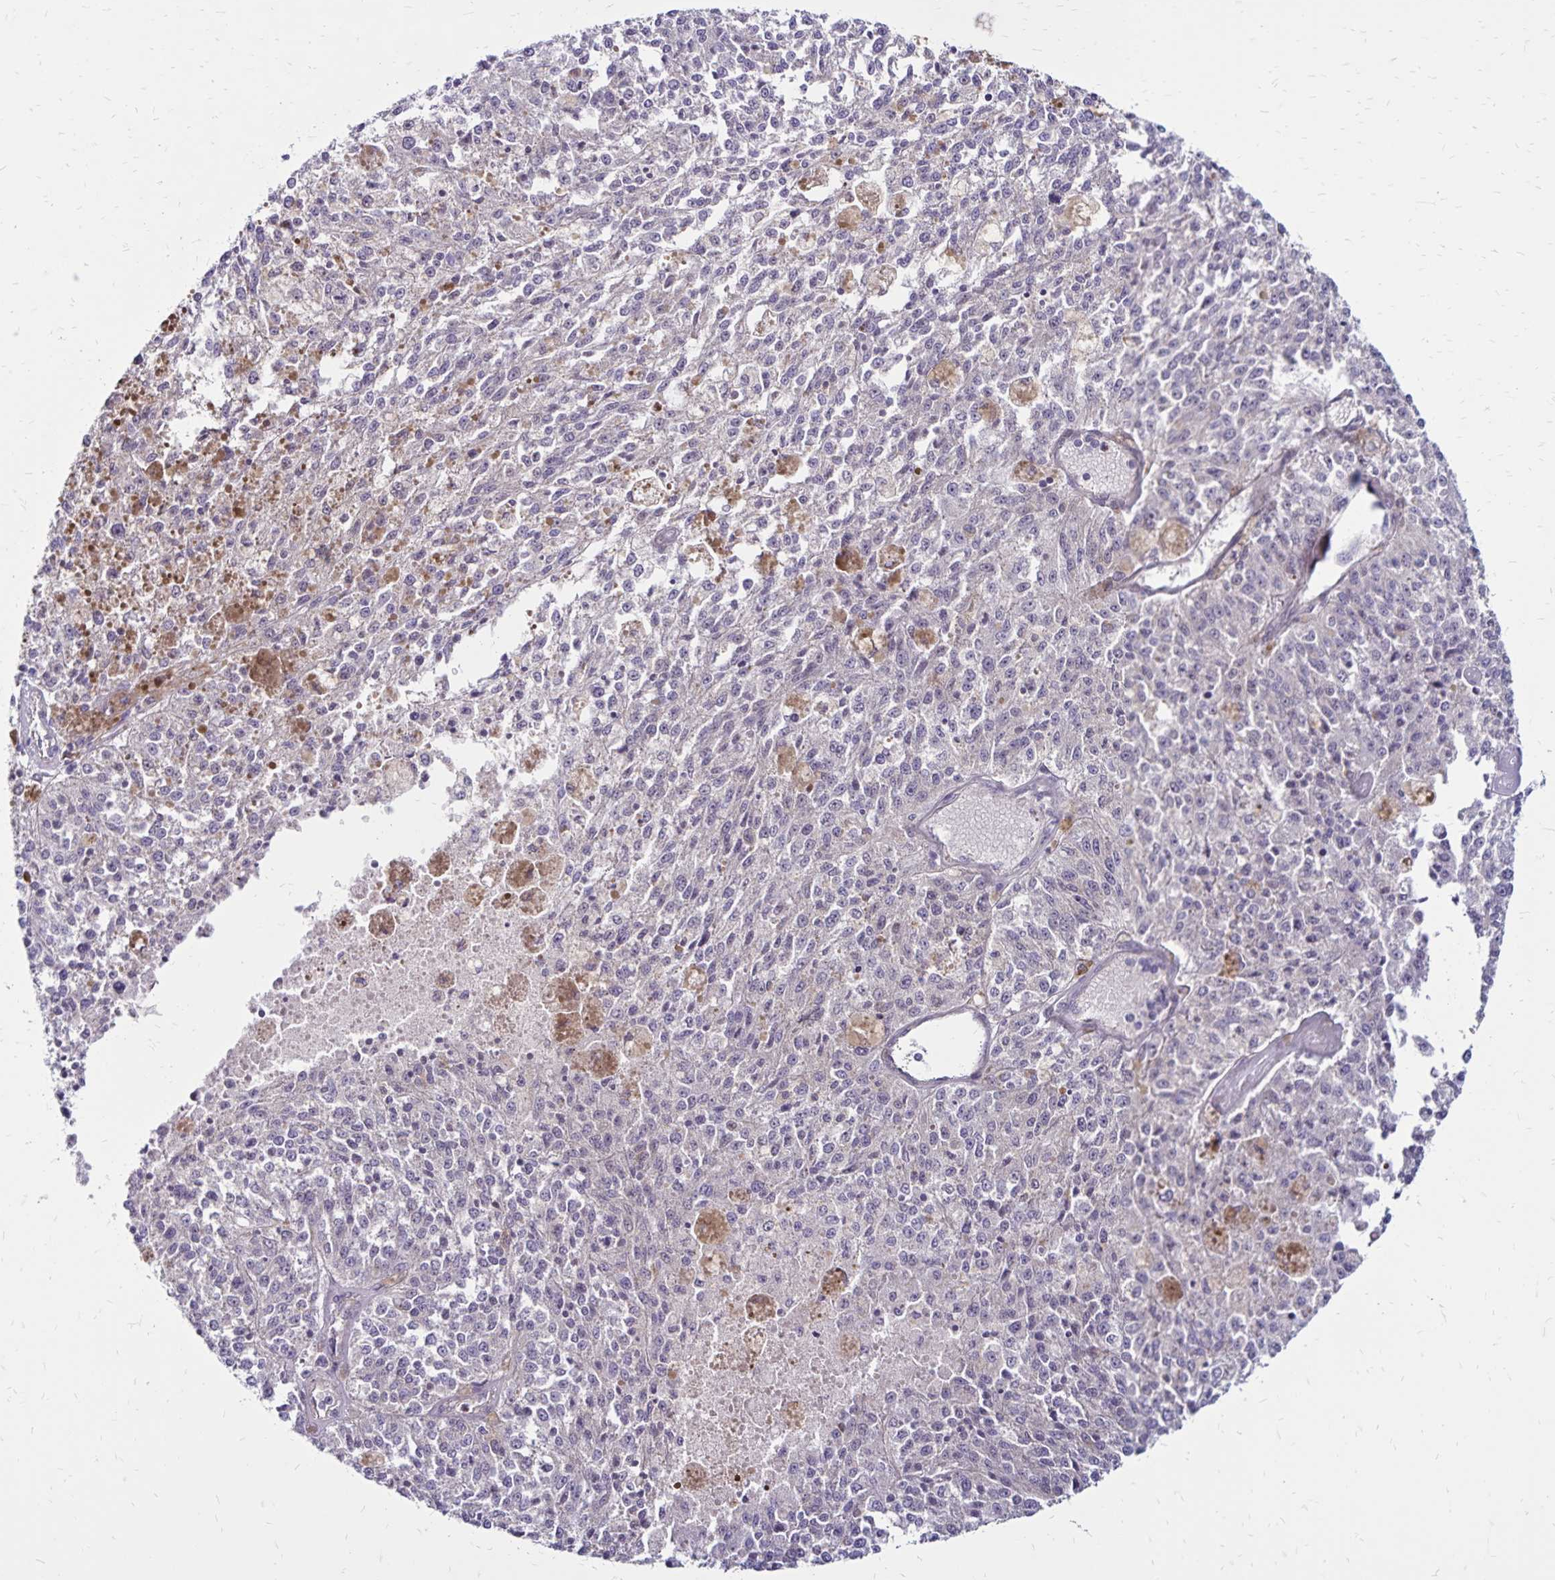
{"staining": {"intensity": "negative", "quantity": "none", "location": "none"}, "tissue": "melanoma", "cell_type": "Tumor cells", "image_type": "cancer", "snomed": [{"axis": "morphology", "description": "Malignant melanoma, Metastatic site"}, {"axis": "topography", "description": "Lymph node"}], "caption": "Immunohistochemistry (IHC) histopathology image of melanoma stained for a protein (brown), which demonstrates no positivity in tumor cells.", "gene": "FSD1", "patient": {"sex": "female", "age": 64}}